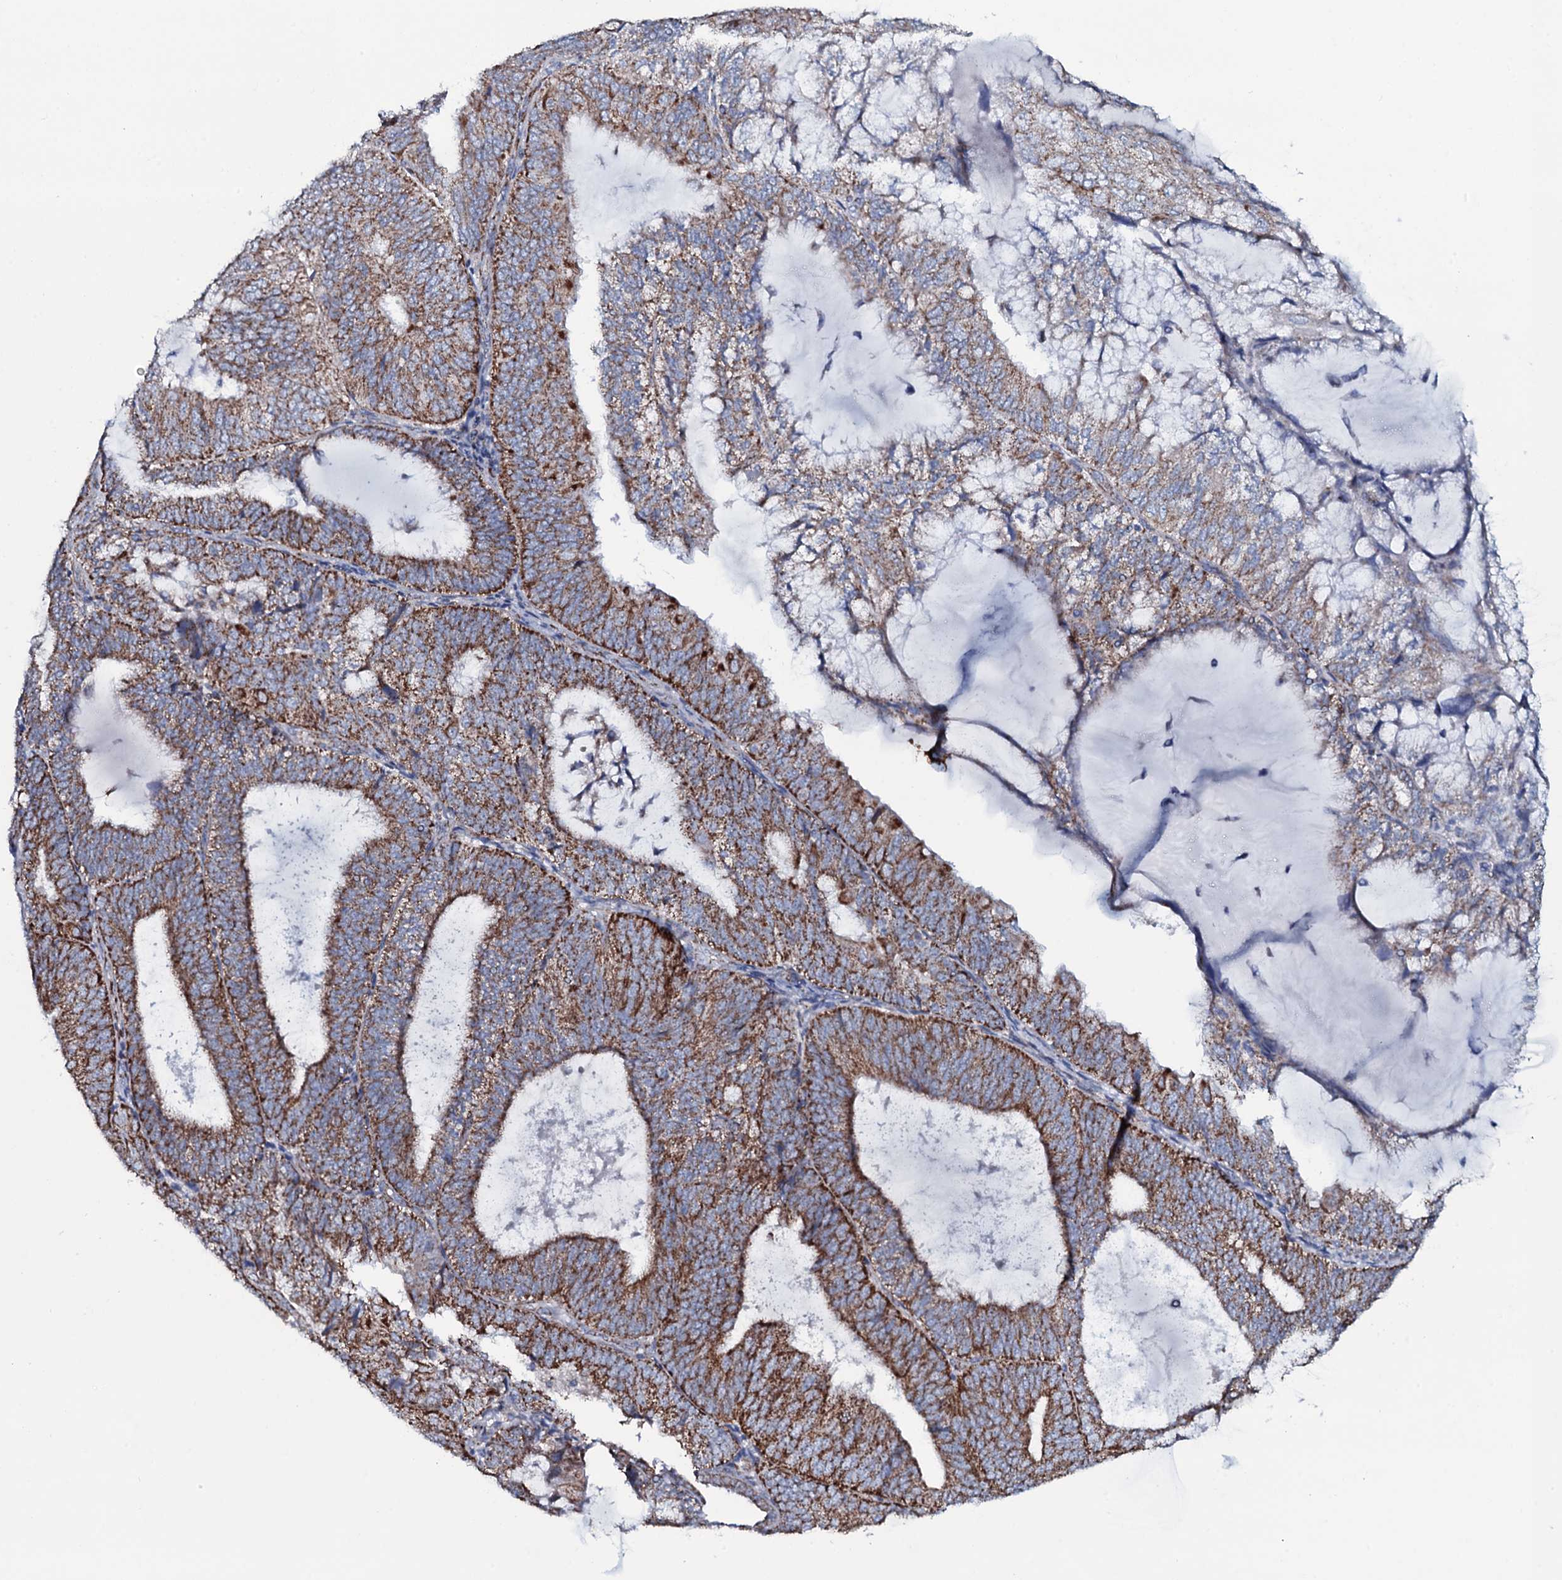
{"staining": {"intensity": "moderate", "quantity": ">75%", "location": "cytoplasmic/membranous"}, "tissue": "endometrial cancer", "cell_type": "Tumor cells", "image_type": "cancer", "snomed": [{"axis": "morphology", "description": "Adenocarcinoma, NOS"}, {"axis": "topography", "description": "Endometrium"}], "caption": "The histopathology image displays staining of adenocarcinoma (endometrial), revealing moderate cytoplasmic/membranous protein positivity (brown color) within tumor cells. The staining is performed using DAB brown chromogen to label protein expression. The nuclei are counter-stained blue using hematoxylin.", "gene": "MRPS35", "patient": {"sex": "female", "age": 81}}